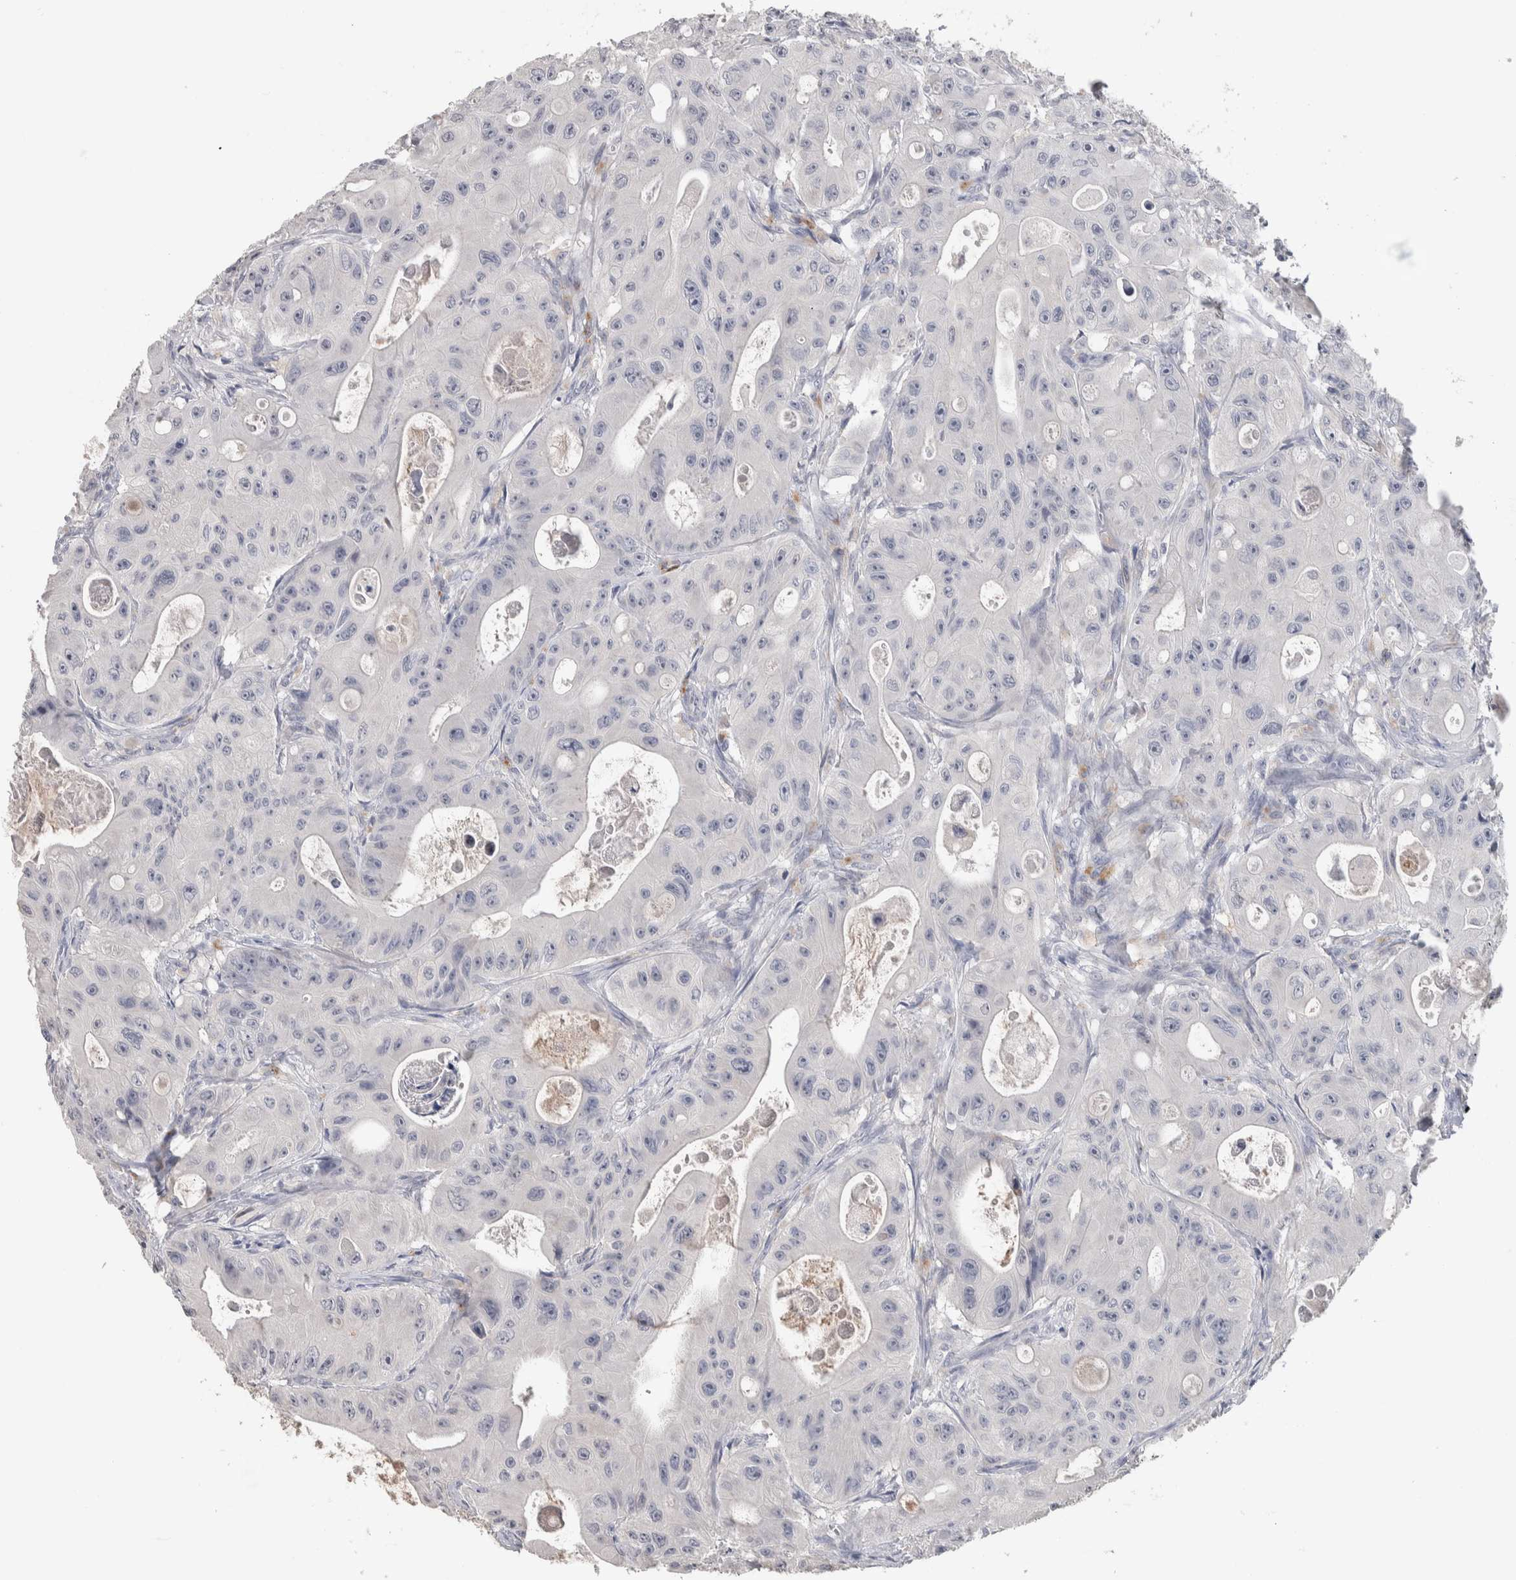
{"staining": {"intensity": "negative", "quantity": "none", "location": "none"}, "tissue": "colorectal cancer", "cell_type": "Tumor cells", "image_type": "cancer", "snomed": [{"axis": "morphology", "description": "Adenocarcinoma, NOS"}, {"axis": "topography", "description": "Colon"}], "caption": "Immunohistochemistry (IHC) image of neoplastic tissue: human adenocarcinoma (colorectal) stained with DAB exhibits no significant protein staining in tumor cells.", "gene": "TMEM102", "patient": {"sex": "female", "age": 46}}